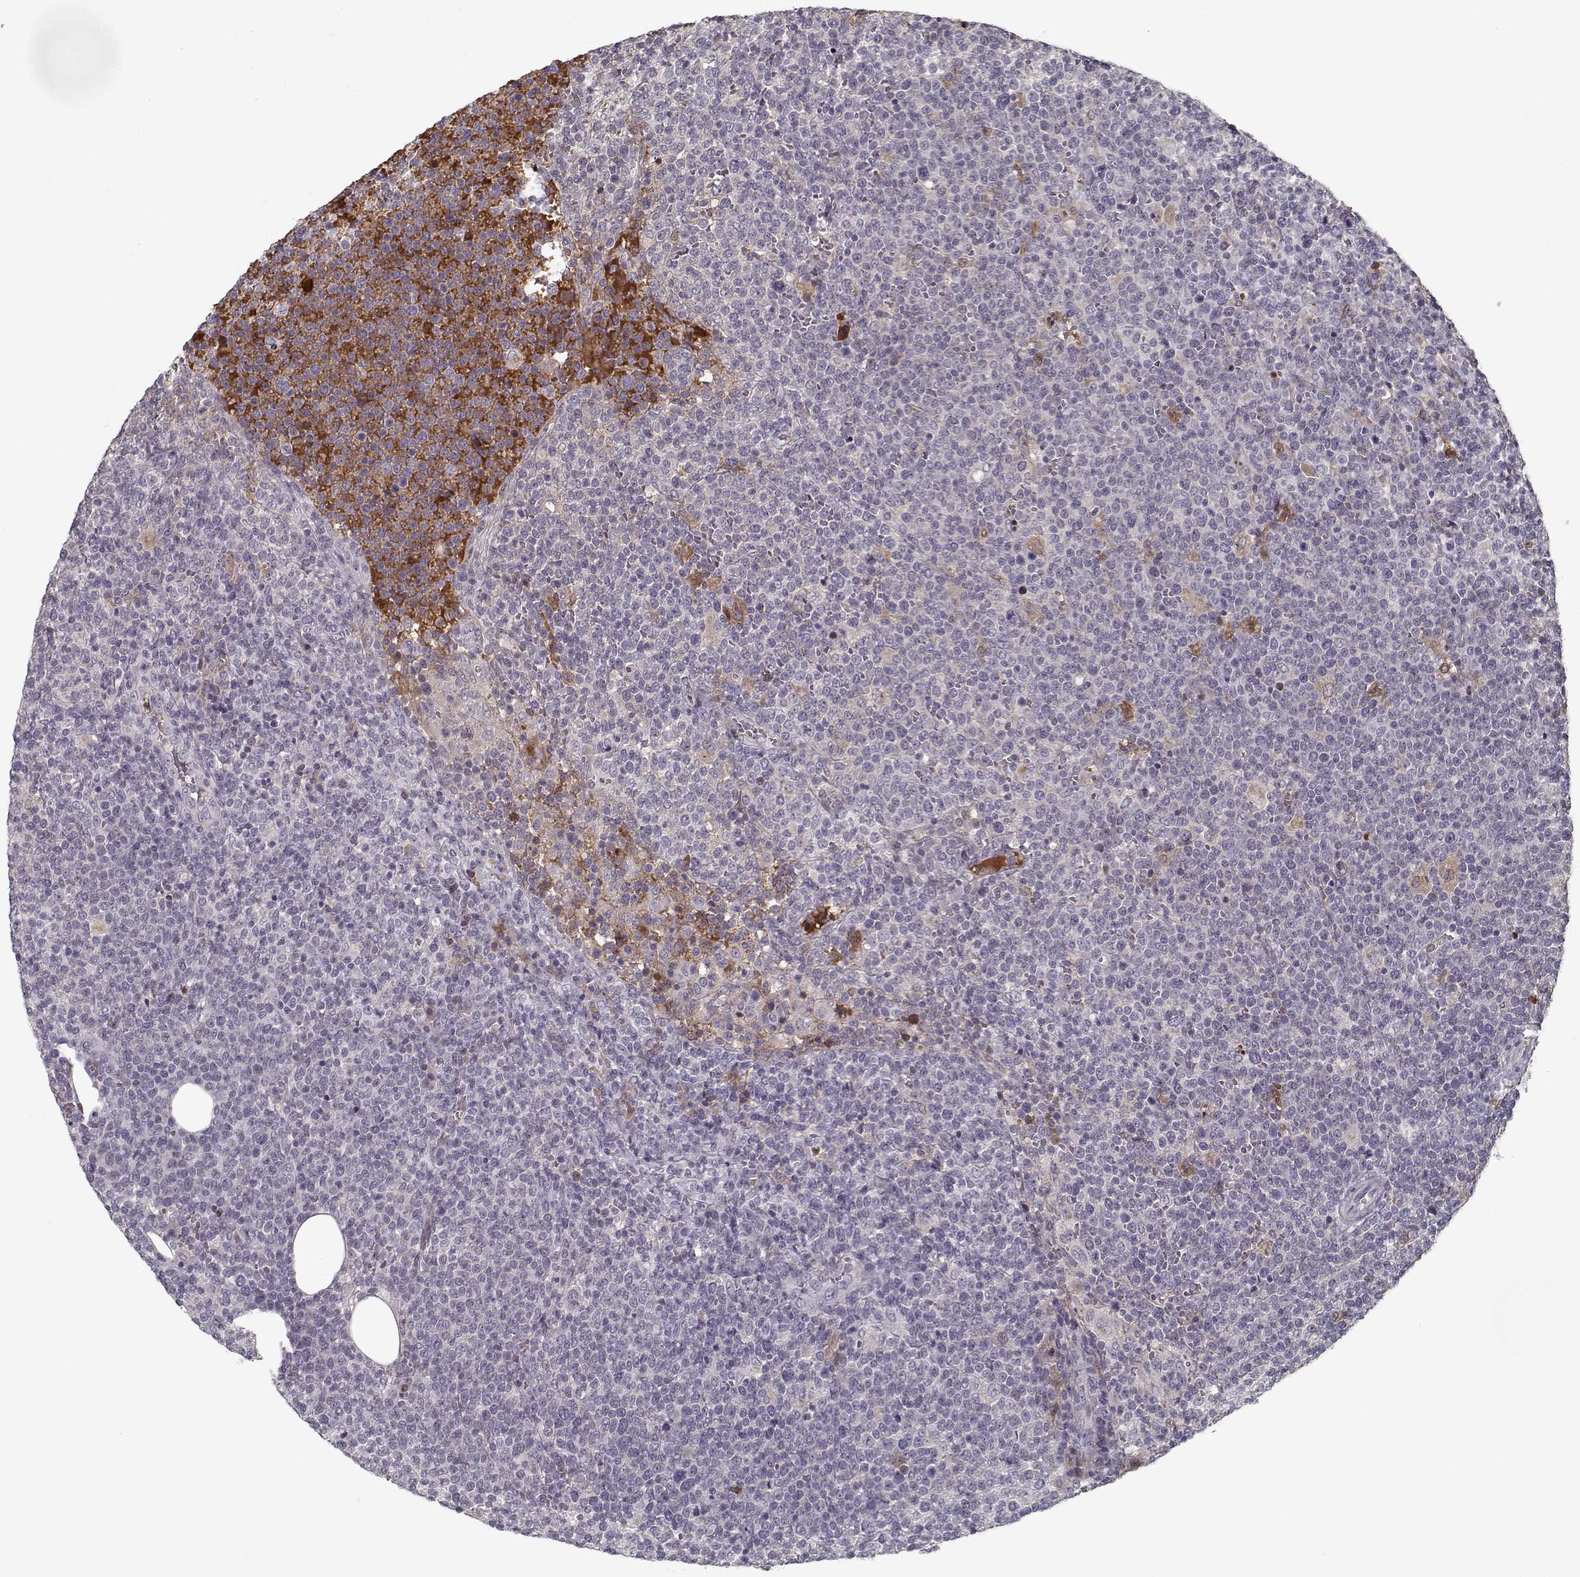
{"staining": {"intensity": "negative", "quantity": "none", "location": "none"}, "tissue": "lymphoma", "cell_type": "Tumor cells", "image_type": "cancer", "snomed": [{"axis": "morphology", "description": "Malignant lymphoma, non-Hodgkin's type, High grade"}, {"axis": "topography", "description": "Lymph node"}], "caption": "High magnification brightfield microscopy of lymphoma stained with DAB (brown) and counterstained with hematoxylin (blue): tumor cells show no significant positivity.", "gene": "AFM", "patient": {"sex": "male", "age": 61}}